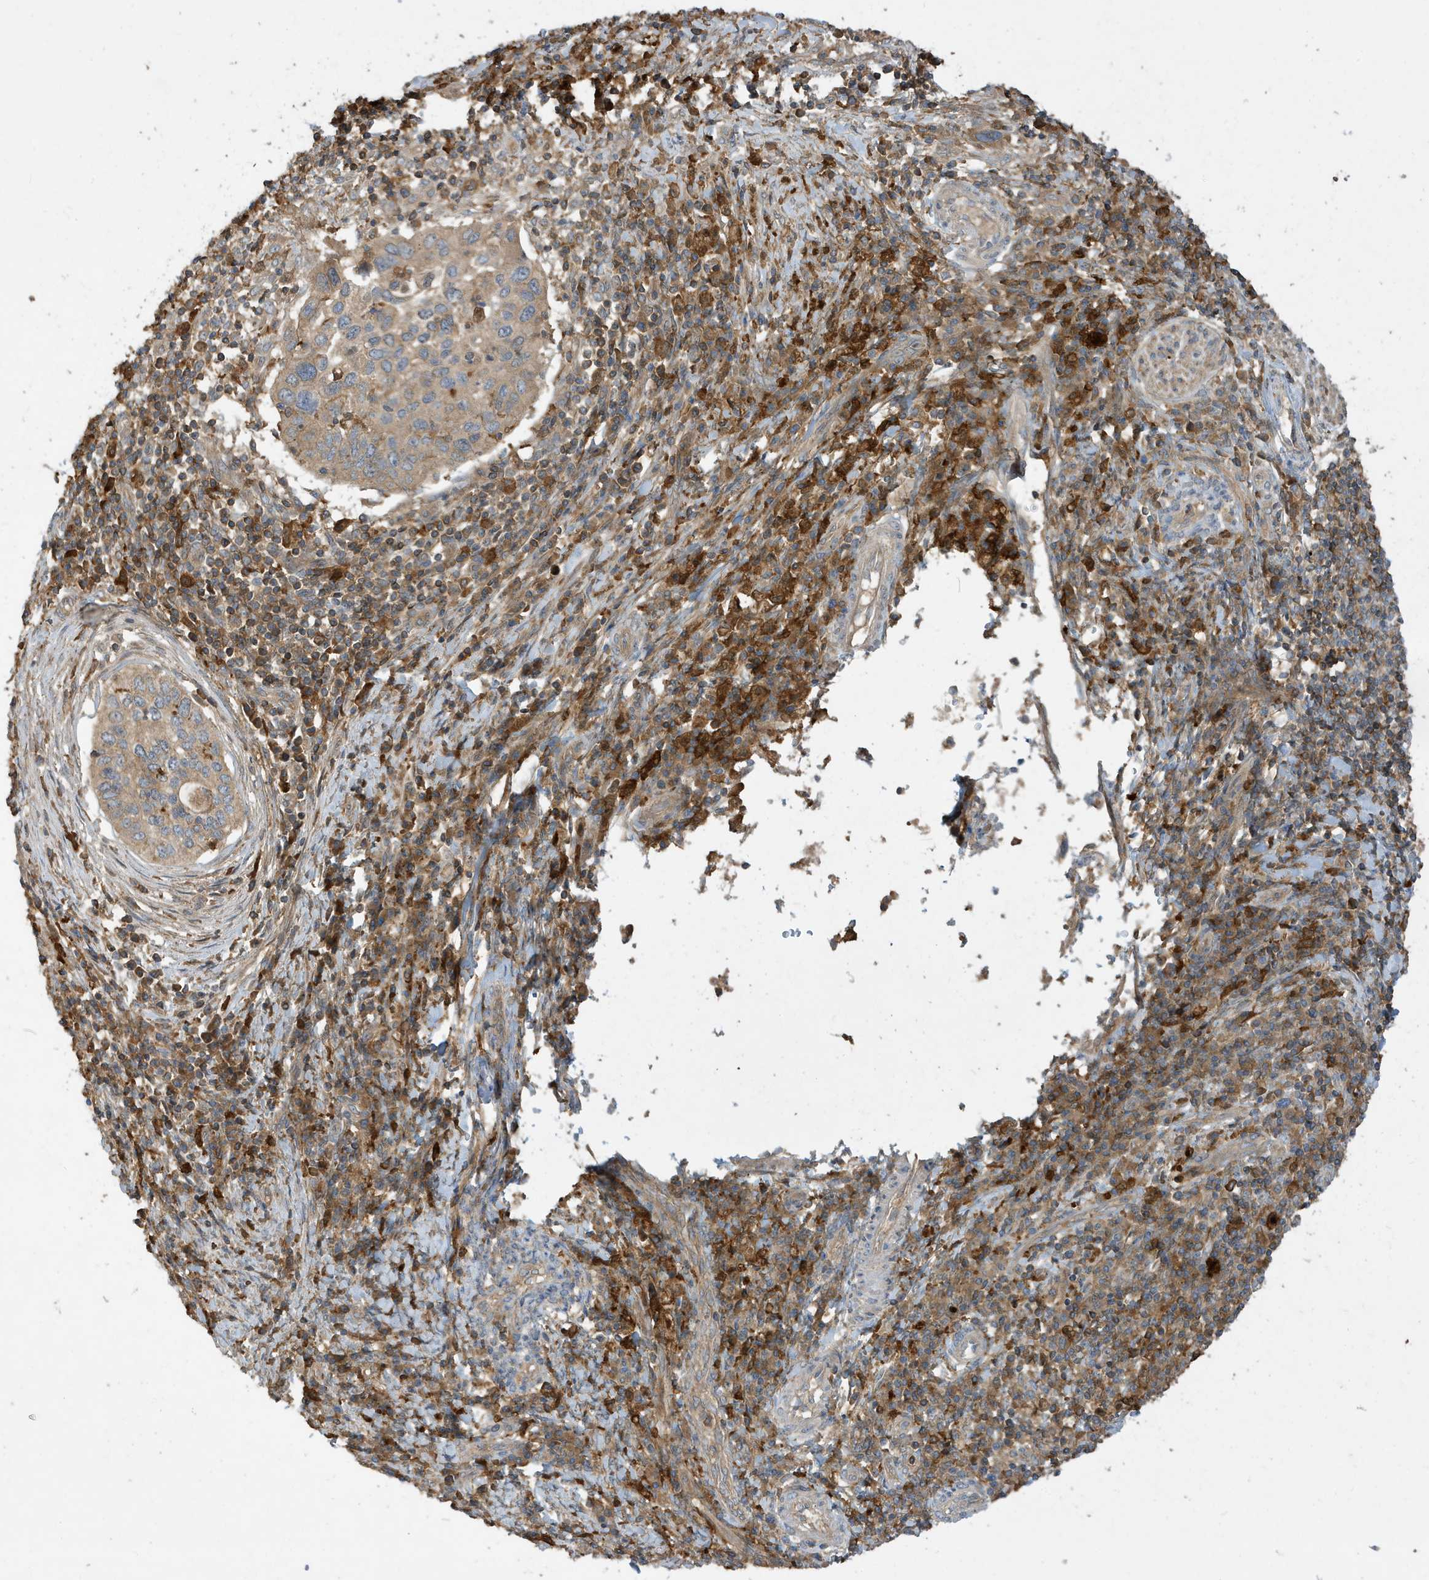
{"staining": {"intensity": "weak", "quantity": "25%-75%", "location": "cytoplasmic/membranous"}, "tissue": "cervical cancer", "cell_type": "Tumor cells", "image_type": "cancer", "snomed": [{"axis": "morphology", "description": "Squamous cell carcinoma, NOS"}, {"axis": "topography", "description": "Cervix"}], "caption": "This is an image of immunohistochemistry (IHC) staining of squamous cell carcinoma (cervical), which shows weak positivity in the cytoplasmic/membranous of tumor cells.", "gene": "ABTB1", "patient": {"sex": "female", "age": 38}}